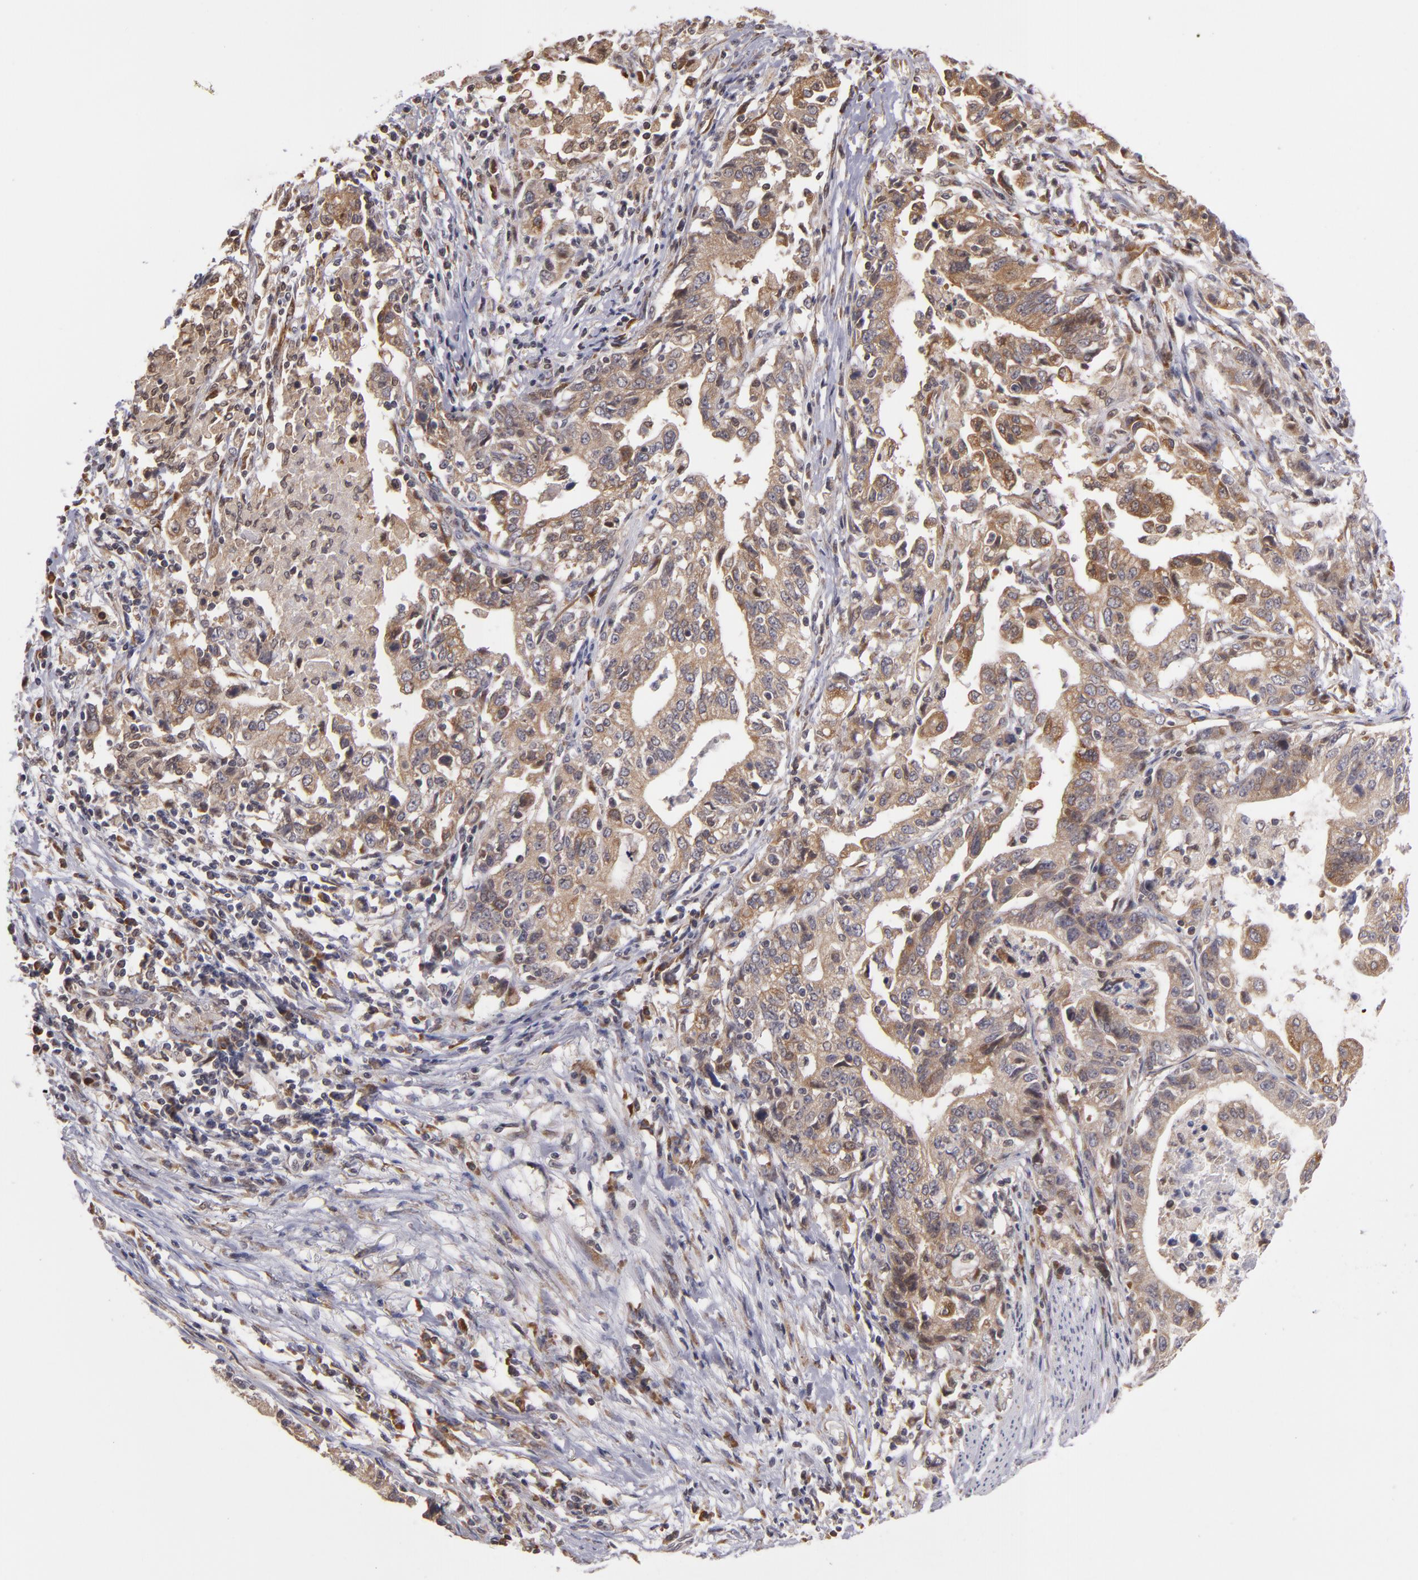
{"staining": {"intensity": "weak", "quantity": ">75%", "location": "cytoplasmic/membranous"}, "tissue": "stomach cancer", "cell_type": "Tumor cells", "image_type": "cancer", "snomed": [{"axis": "morphology", "description": "Adenocarcinoma, NOS"}, {"axis": "topography", "description": "Stomach, upper"}], "caption": "A brown stain highlights weak cytoplasmic/membranous positivity of a protein in adenocarcinoma (stomach) tumor cells.", "gene": "CASP1", "patient": {"sex": "female", "age": 50}}